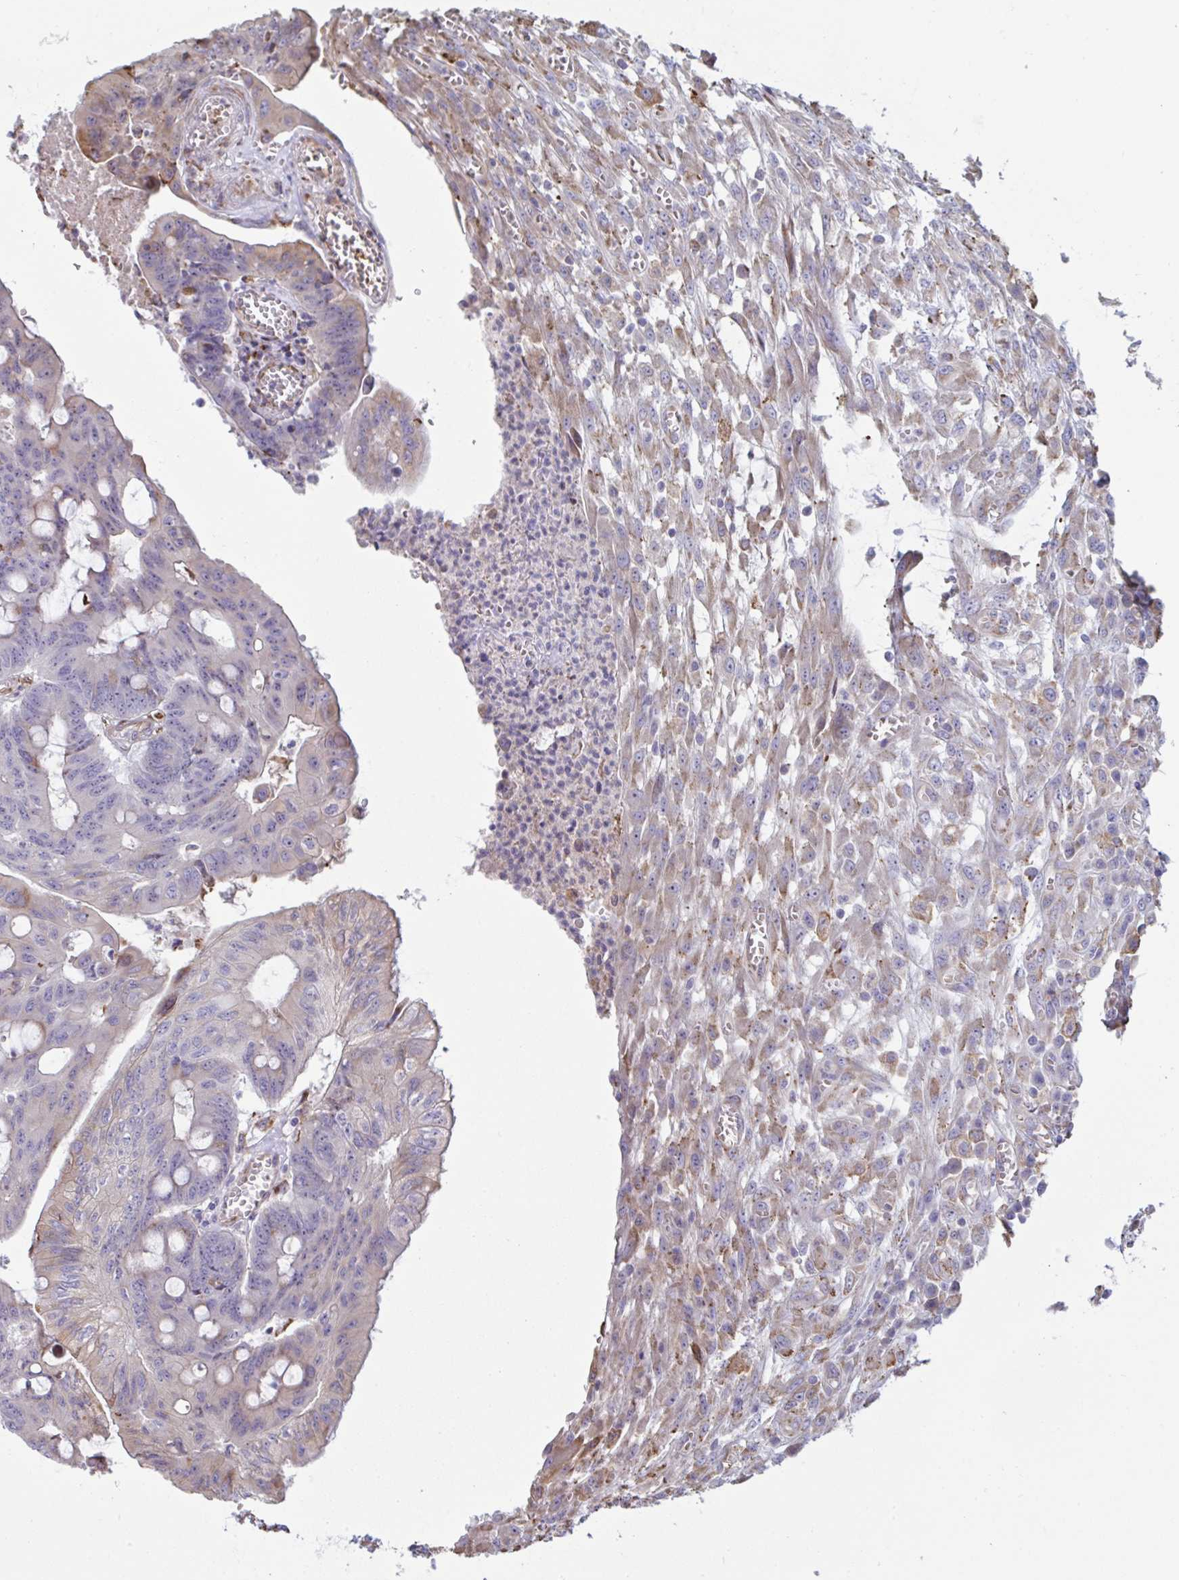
{"staining": {"intensity": "weak", "quantity": "<25%", "location": "cytoplasmic/membranous"}, "tissue": "colorectal cancer", "cell_type": "Tumor cells", "image_type": "cancer", "snomed": [{"axis": "morphology", "description": "Adenocarcinoma, NOS"}, {"axis": "topography", "description": "Colon"}], "caption": "Image shows no protein positivity in tumor cells of colorectal adenocarcinoma tissue.", "gene": "MYMK", "patient": {"sex": "male", "age": 65}}